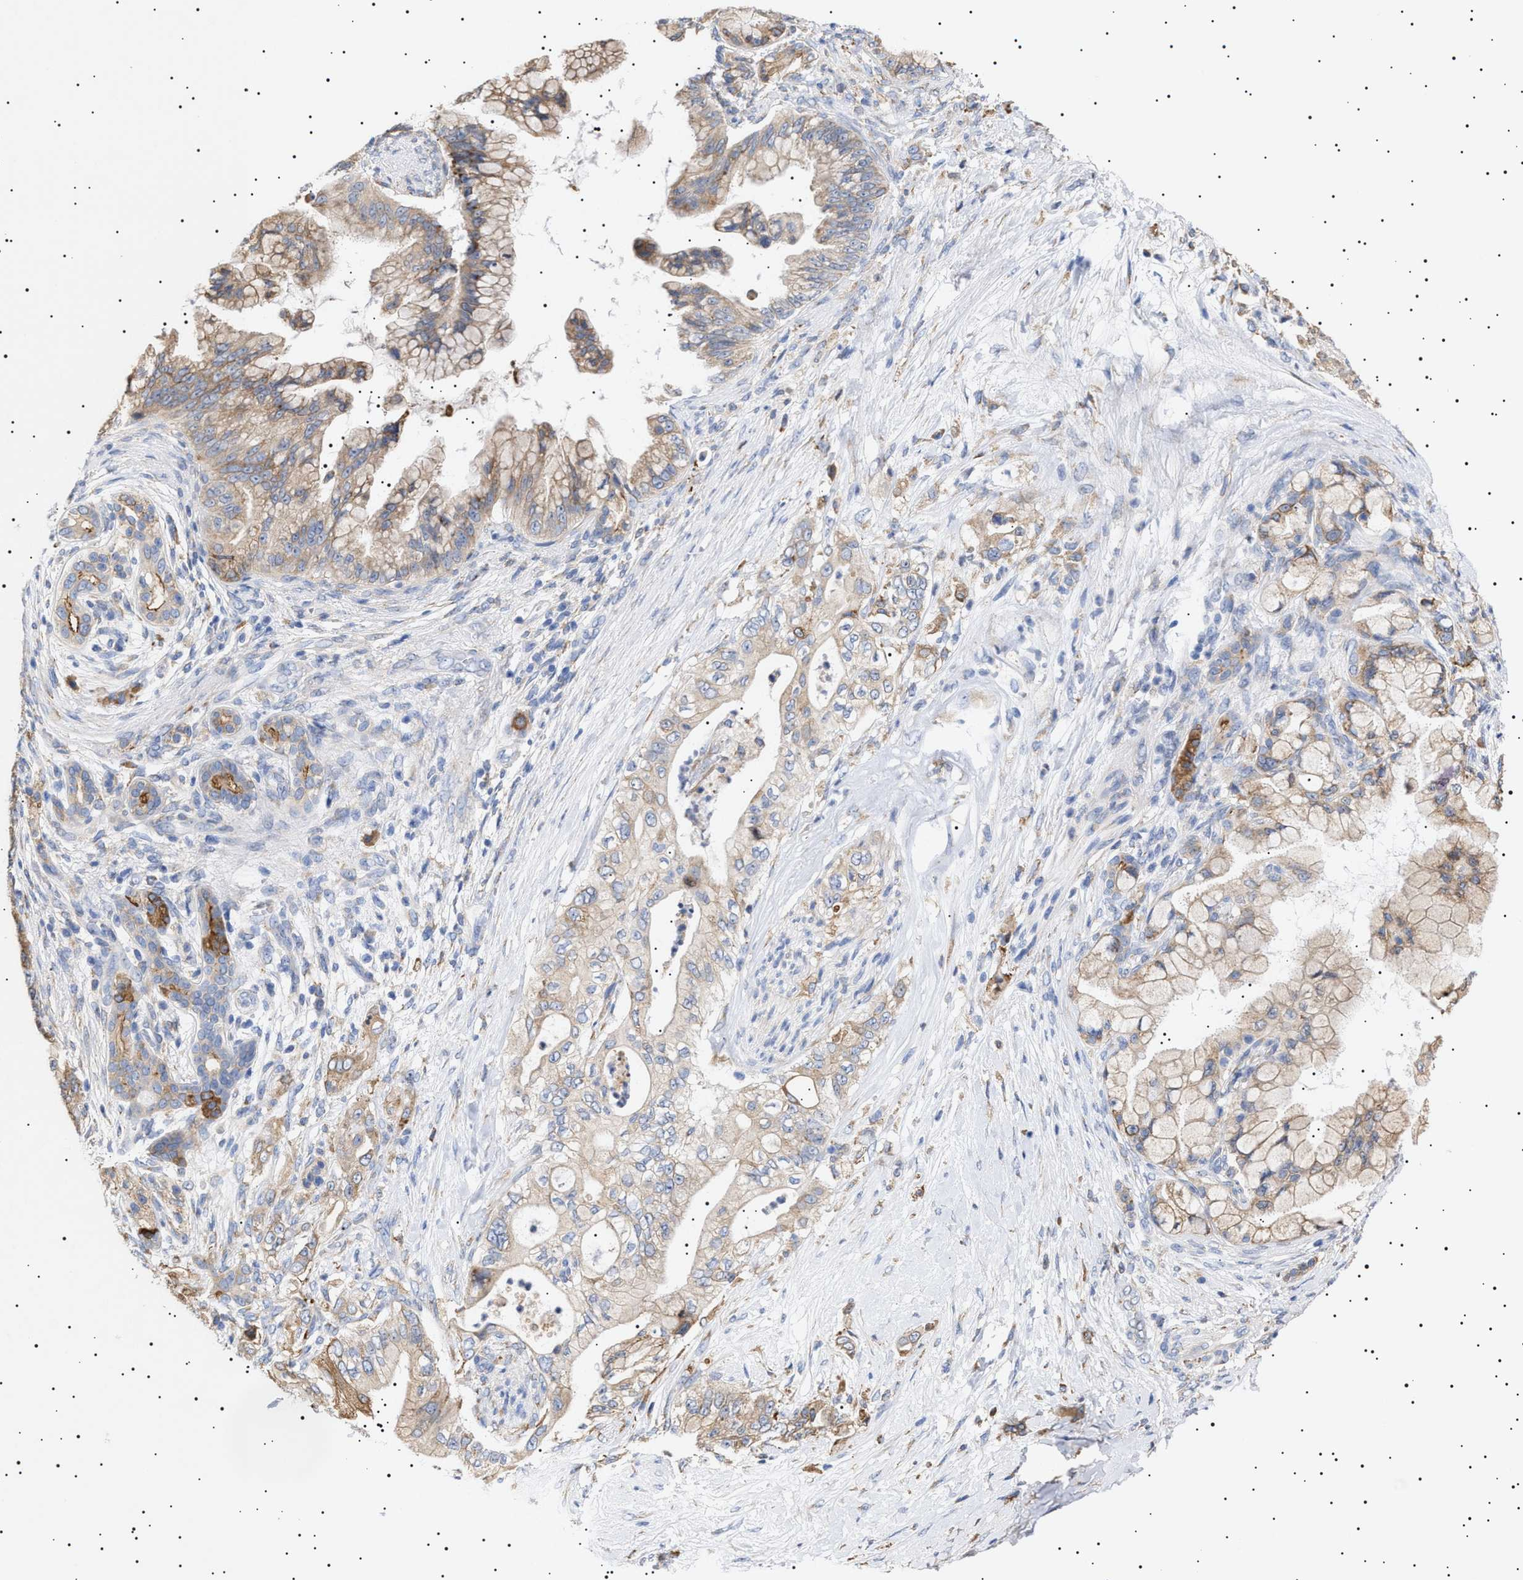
{"staining": {"intensity": "weak", "quantity": ">75%", "location": "cytoplasmic/membranous"}, "tissue": "pancreatic cancer", "cell_type": "Tumor cells", "image_type": "cancer", "snomed": [{"axis": "morphology", "description": "Adenocarcinoma, NOS"}, {"axis": "topography", "description": "Pancreas"}], "caption": "Approximately >75% of tumor cells in pancreatic cancer (adenocarcinoma) reveal weak cytoplasmic/membranous protein staining as visualized by brown immunohistochemical staining.", "gene": "ERCC6L2", "patient": {"sex": "male", "age": 59}}